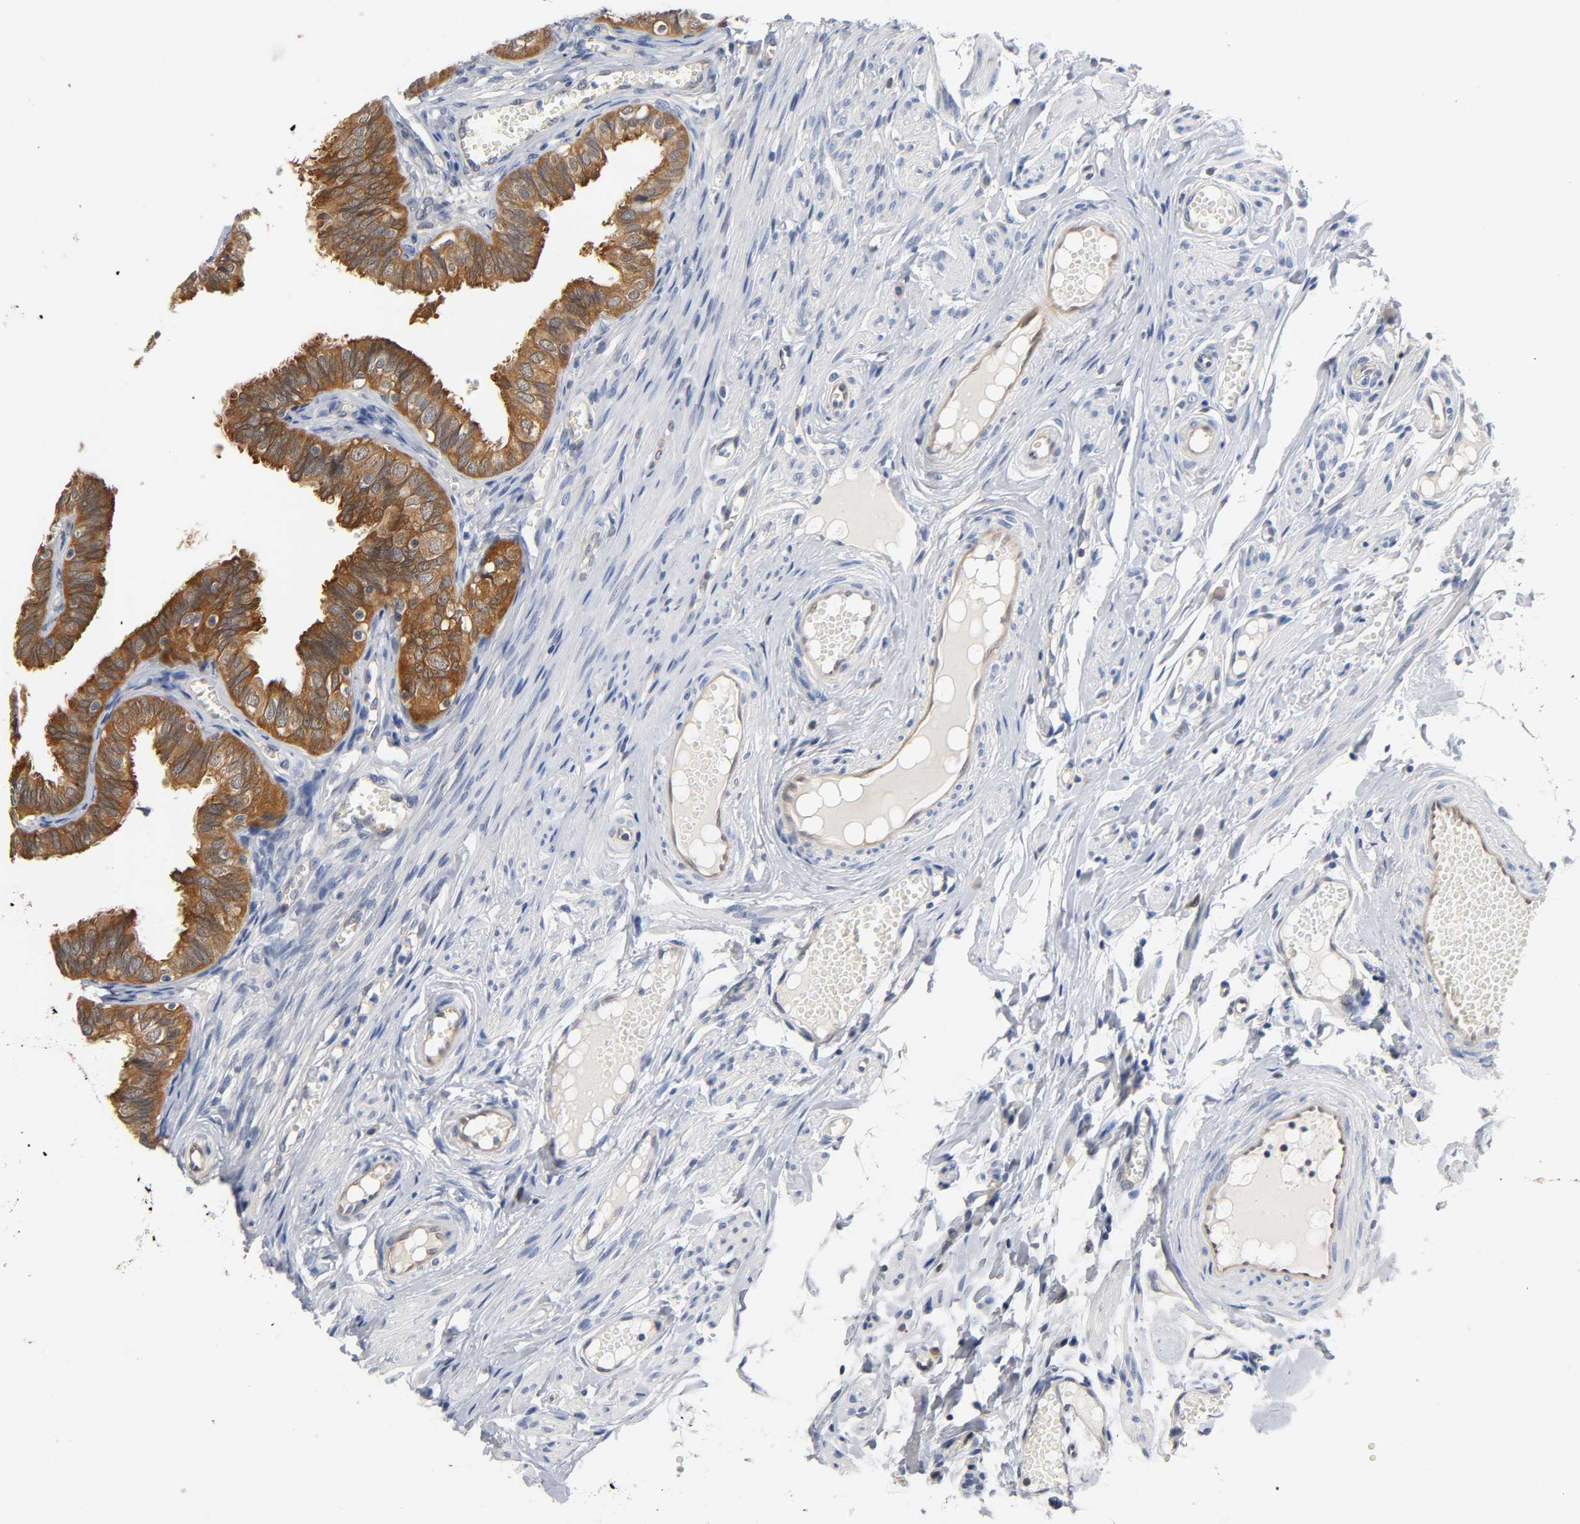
{"staining": {"intensity": "moderate", "quantity": ">75%", "location": "cytoplasmic/membranous"}, "tissue": "fallopian tube", "cell_type": "Glandular cells", "image_type": "normal", "snomed": [{"axis": "morphology", "description": "Normal tissue, NOS"}, {"axis": "topography", "description": "Fallopian tube"}], "caption": "High-power microscopy captured an immunohistochemistry micrograph of benign fallopian tube, revealing moderate cytoplasmic/membranous expression in about >75% of glandular cells.", "gene": "FYN", "patient": {"sex": "female", "age": 46}}